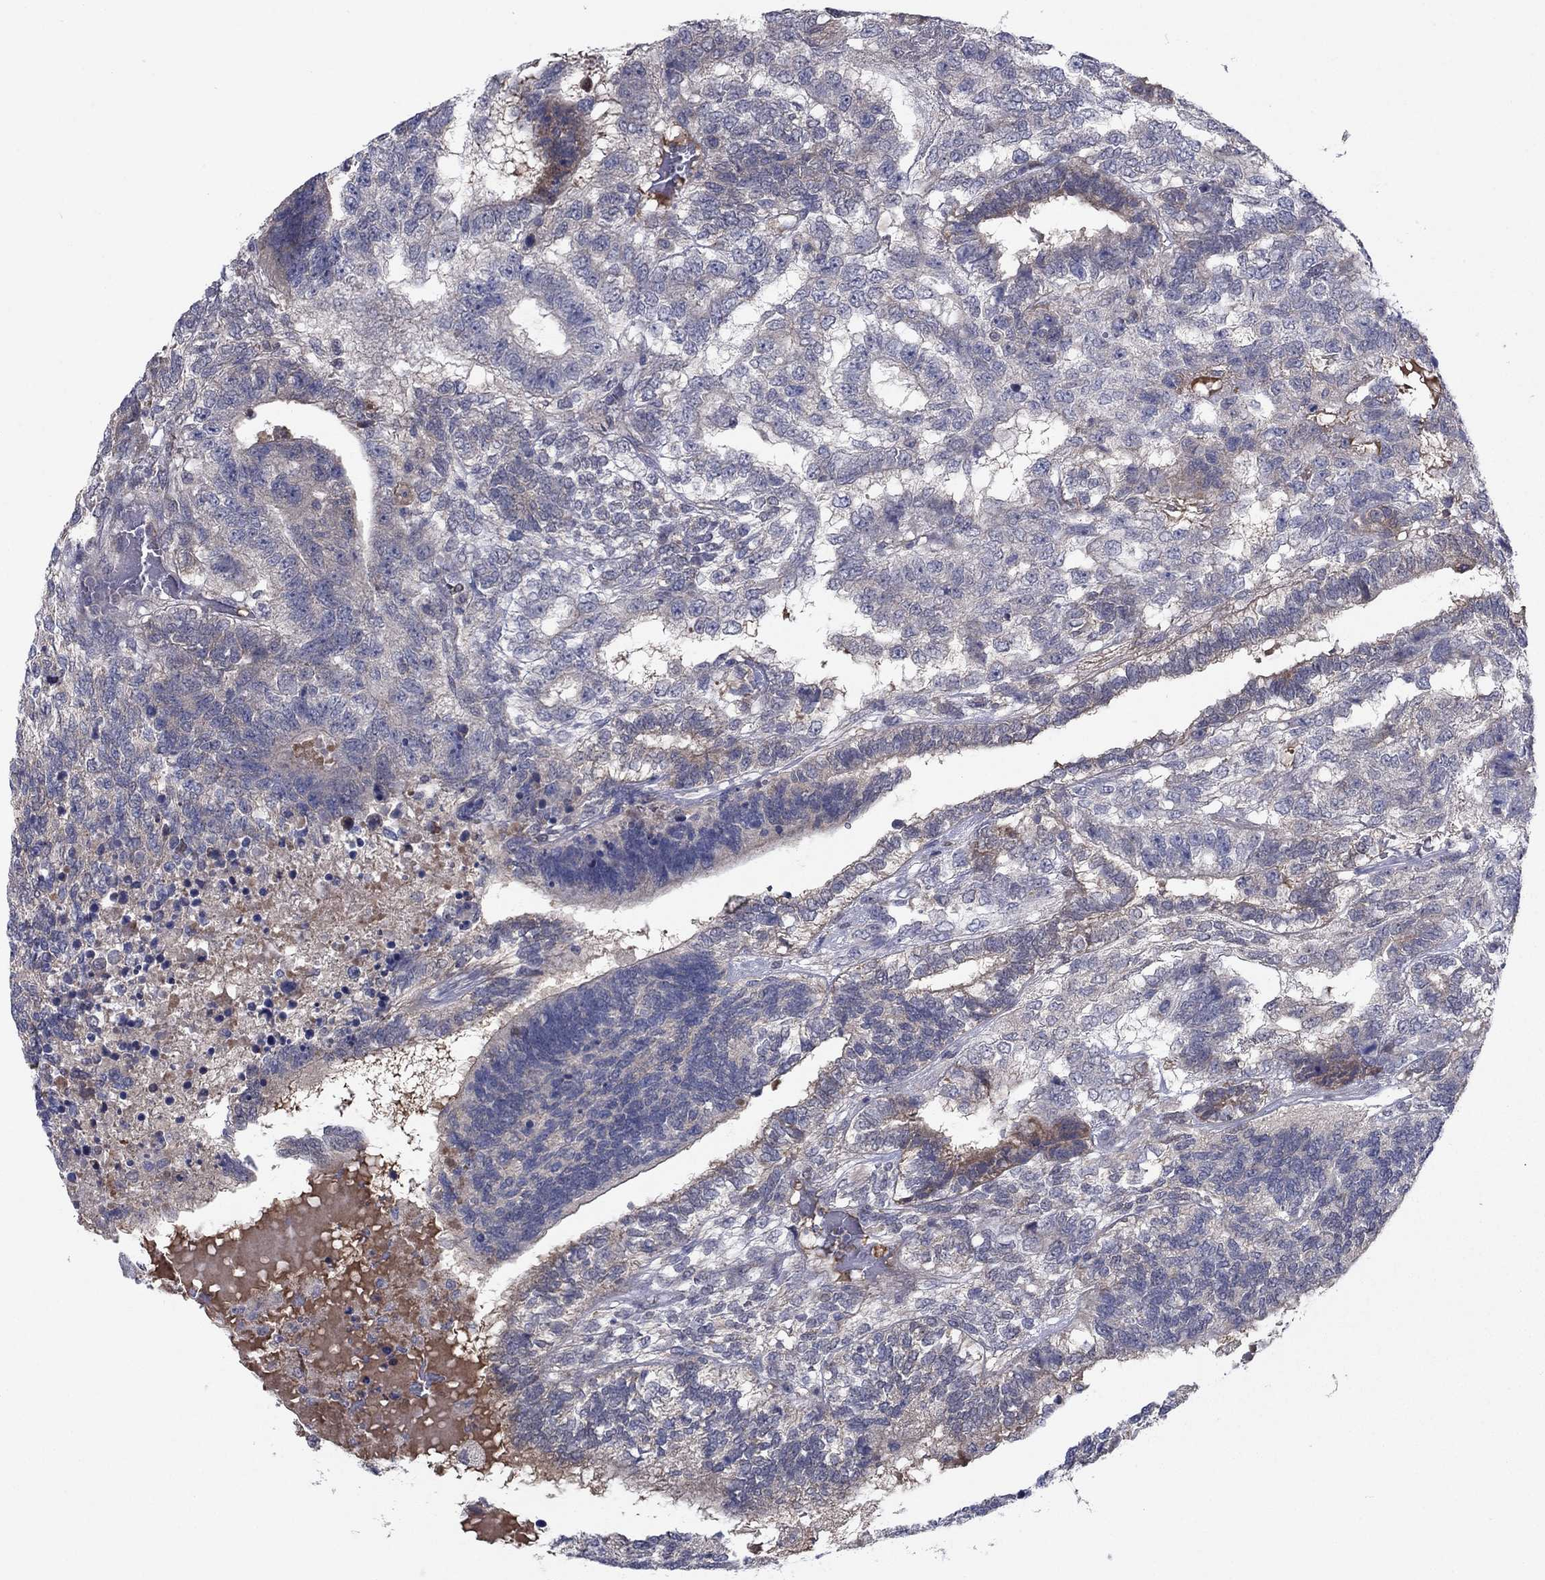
{"staining": {"intensity": "moderate", "quantity": "<25%", "location": "cytoplasmic/membranous"}, "tissue": "testis cancer", "cell_type": "Tumor cells", "image_type": "cancer", "snomed": [{"axis": "morphology", "description": "Seminoma, NOS"}, {"axis": "morphology", "description": "Carcinoma, Embryonal, NOS"}, {"axis": "topography", "description": "Testis"}], "caption": "A micrograph showing moderate cytoplasmic/membranous positivity in approximately <25% of tumor cells in testis cancer (embryonal carcinoma), as visualized by brown immunohistochemical staining.", "gene": "GRHPR", "patient": {"sex": "male", "age": 41}}